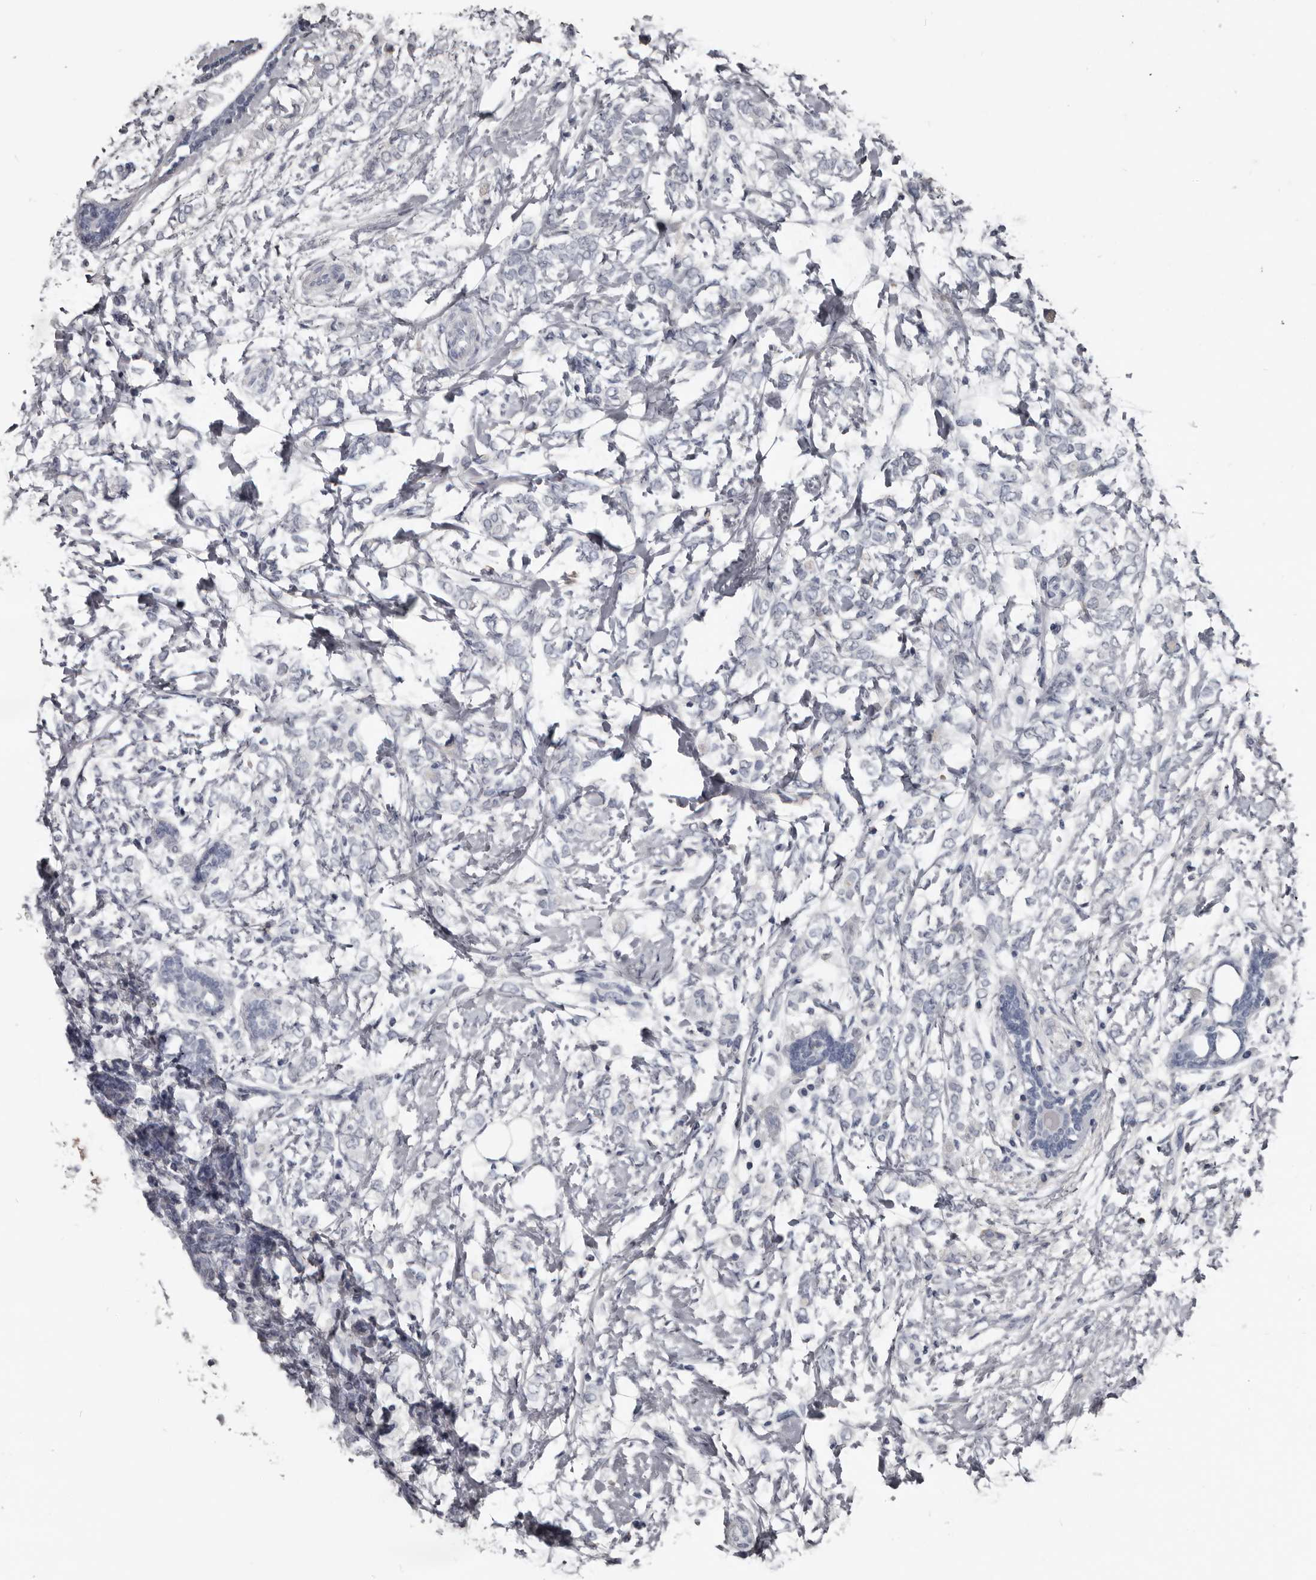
{"staining": {"intensity": "weak", "quantity": "<25%", "location": "cytoplasmic/membranous"}, "tissue": "breast cancer", "cell_type": "Tumor cells", "image_type": "cancer", "snomed": [{"axis": "morphology", "description": "Normal tissue, NOS"}, {"axis": "morphology", "description": "Lobular carcinoma"}, {"axis": "topography", "description": "Breast"}], "caption": "Immunohistochemical staining of human breast cancer (lobular carcinoma) exhibits no significant expression in tumor cells.", "gene": "GREB1", "patient": {"sex": "female", "age": 47}}